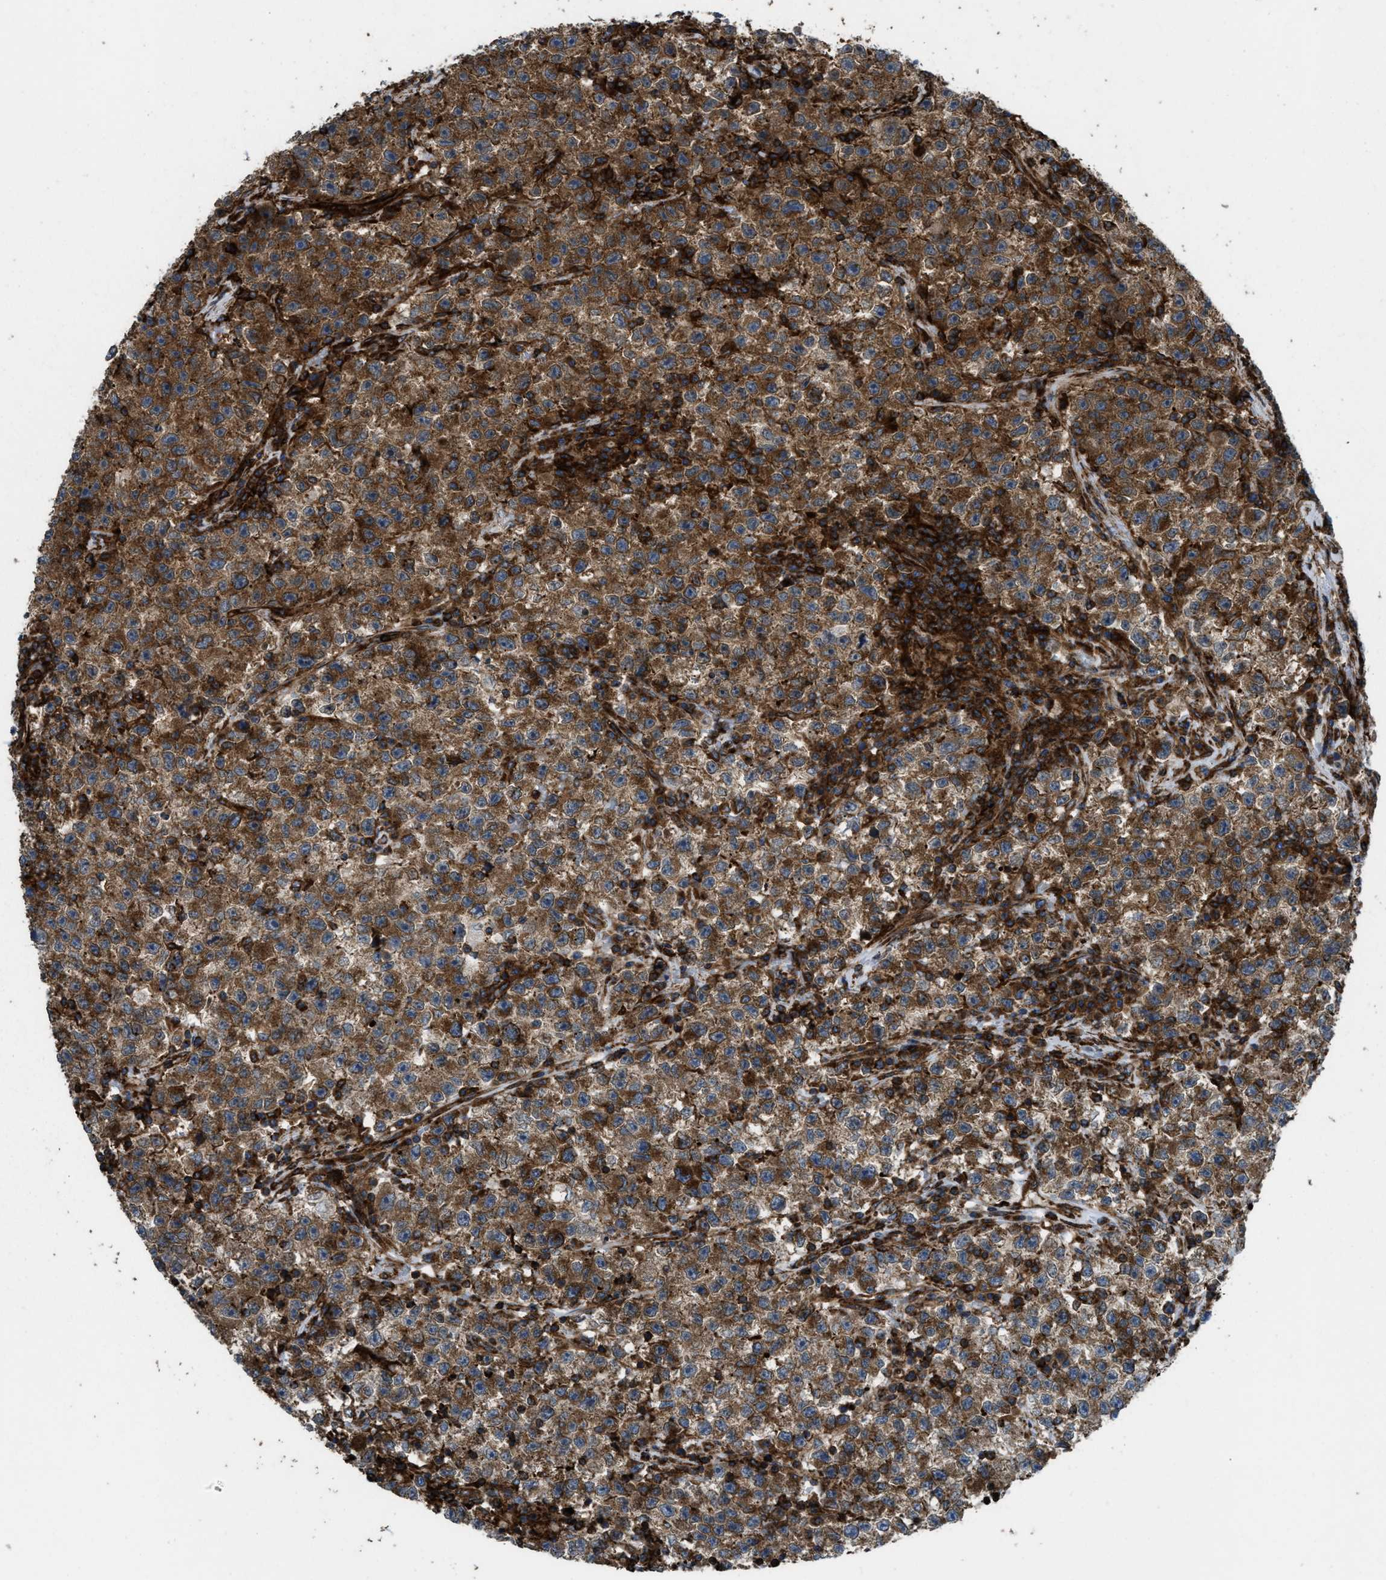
{"staining": {"intensity": "strong", "quantity": ">75%", "location": "cytoplasmic/membranous"}, "tissue": "testis cancer", "cell_type": "Tumor cells", "image_type": "cancer", "snomed": [{"axis": "morphology", "description": "Seminoma, NOS"}, {"axis": "topography", "description": "Testis"}], "caption": "Brown immunohistochemical staining in testis cancer (seminoma) demonstrates strong cytoplasmic/membranous staining in about >75% of tumor cells.", "gene": "EGLN1", "patient": {"sex": "male", "age": 22}}